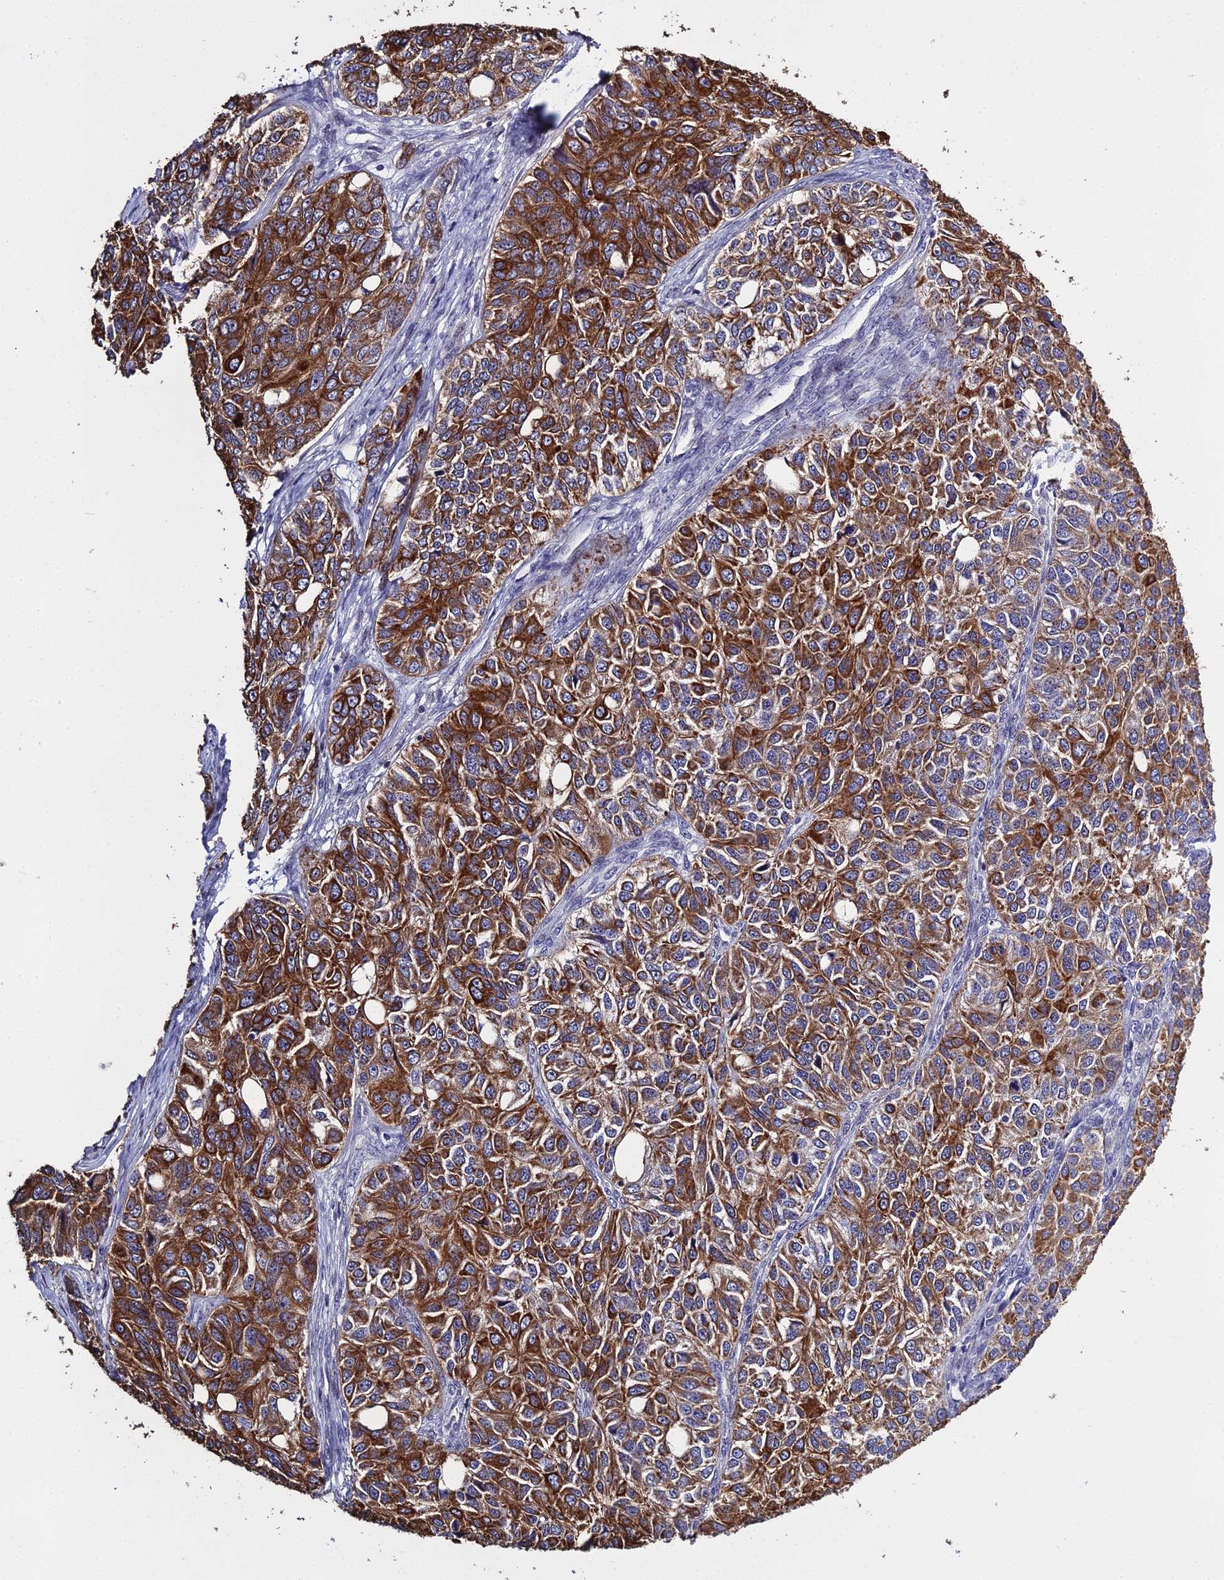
{"staining": {"intensity": "strong", "quantity": ">75%", "location": "cytoplasmic/membranous"}, "tissue": "ovarian cancer", "cell_type": "Tumor cells", "image_type": "cancer", "snomed": [{"axis": "morphology", "description": "Carcinoma, endometroid"}, {"axis": "topography", "description": "Ovary"}], "caption": "Strong cytoplasmic/membranous positivity for a protein is seen in about >75% of tumor cells of ovarian cancer (endometroid carcinoma) using IHC.", "gene": "LZTS2", "patient": {"sex": "female", "age": 51}}